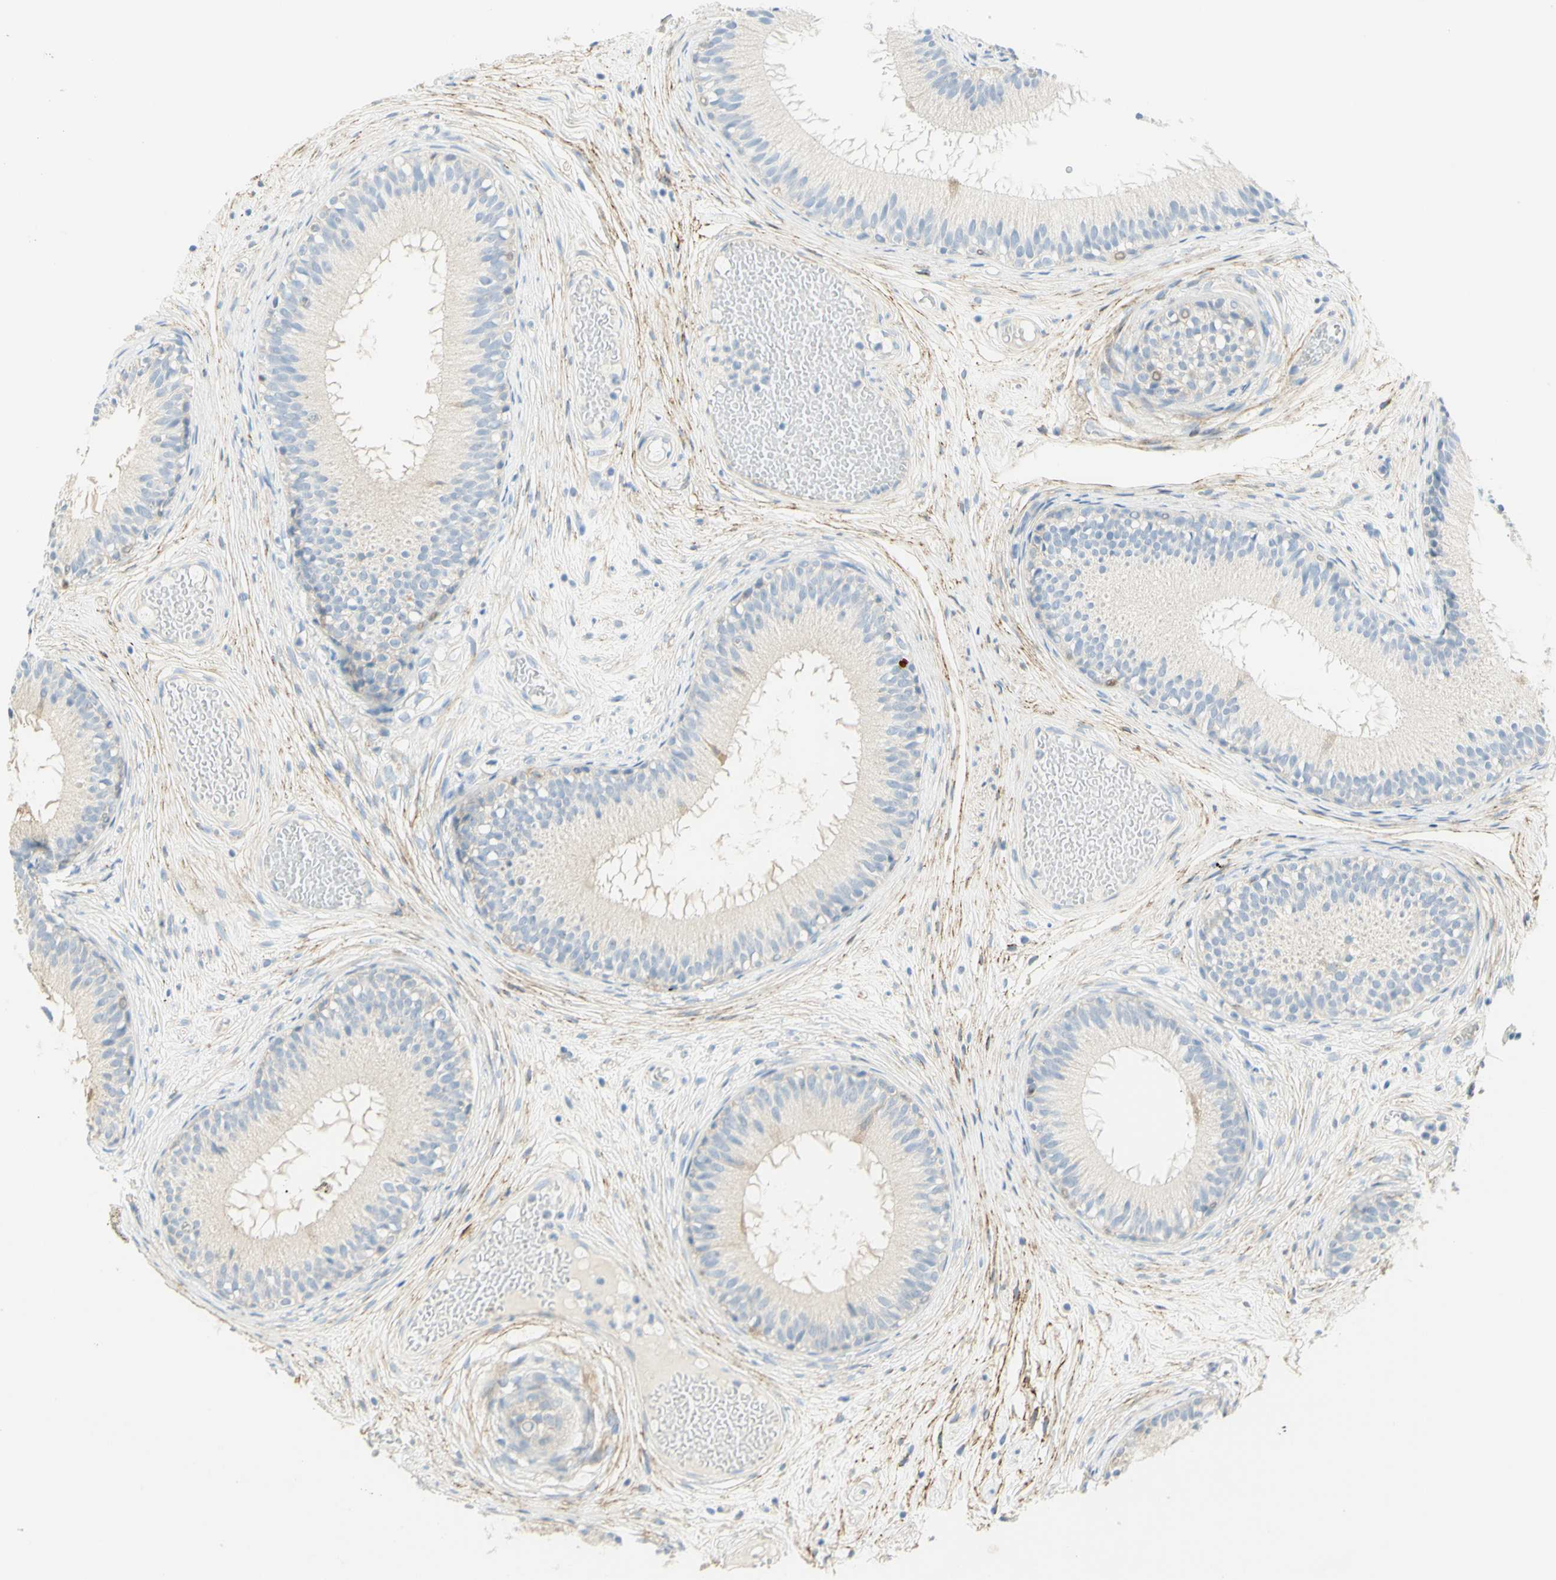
{"staining": {"intensity": "weak", "quantity": ">75%", "location": "cytoplasmic/membranous"}, "tissue": "epididymis", "cell_type": "Glandular cells", "image_type": "normal", "snomed": [{"axis": "morphology", "description": "Normal tissue, NOS"}, {"axis": "morphology", "description": "Atrophy, NOS"}, {"axis": "topography", "description": "Testis"}, {"axis": "topography", "description": "Epididymis"}], "caption": "Immunohistochemical staining of normal epididymis exhibits low levels of weak cytoplasmic/membranous positivity in approximately >75% of glandular cells.", "gene": "GCNT3", "patient": {"sex": "male", "age": 18}}